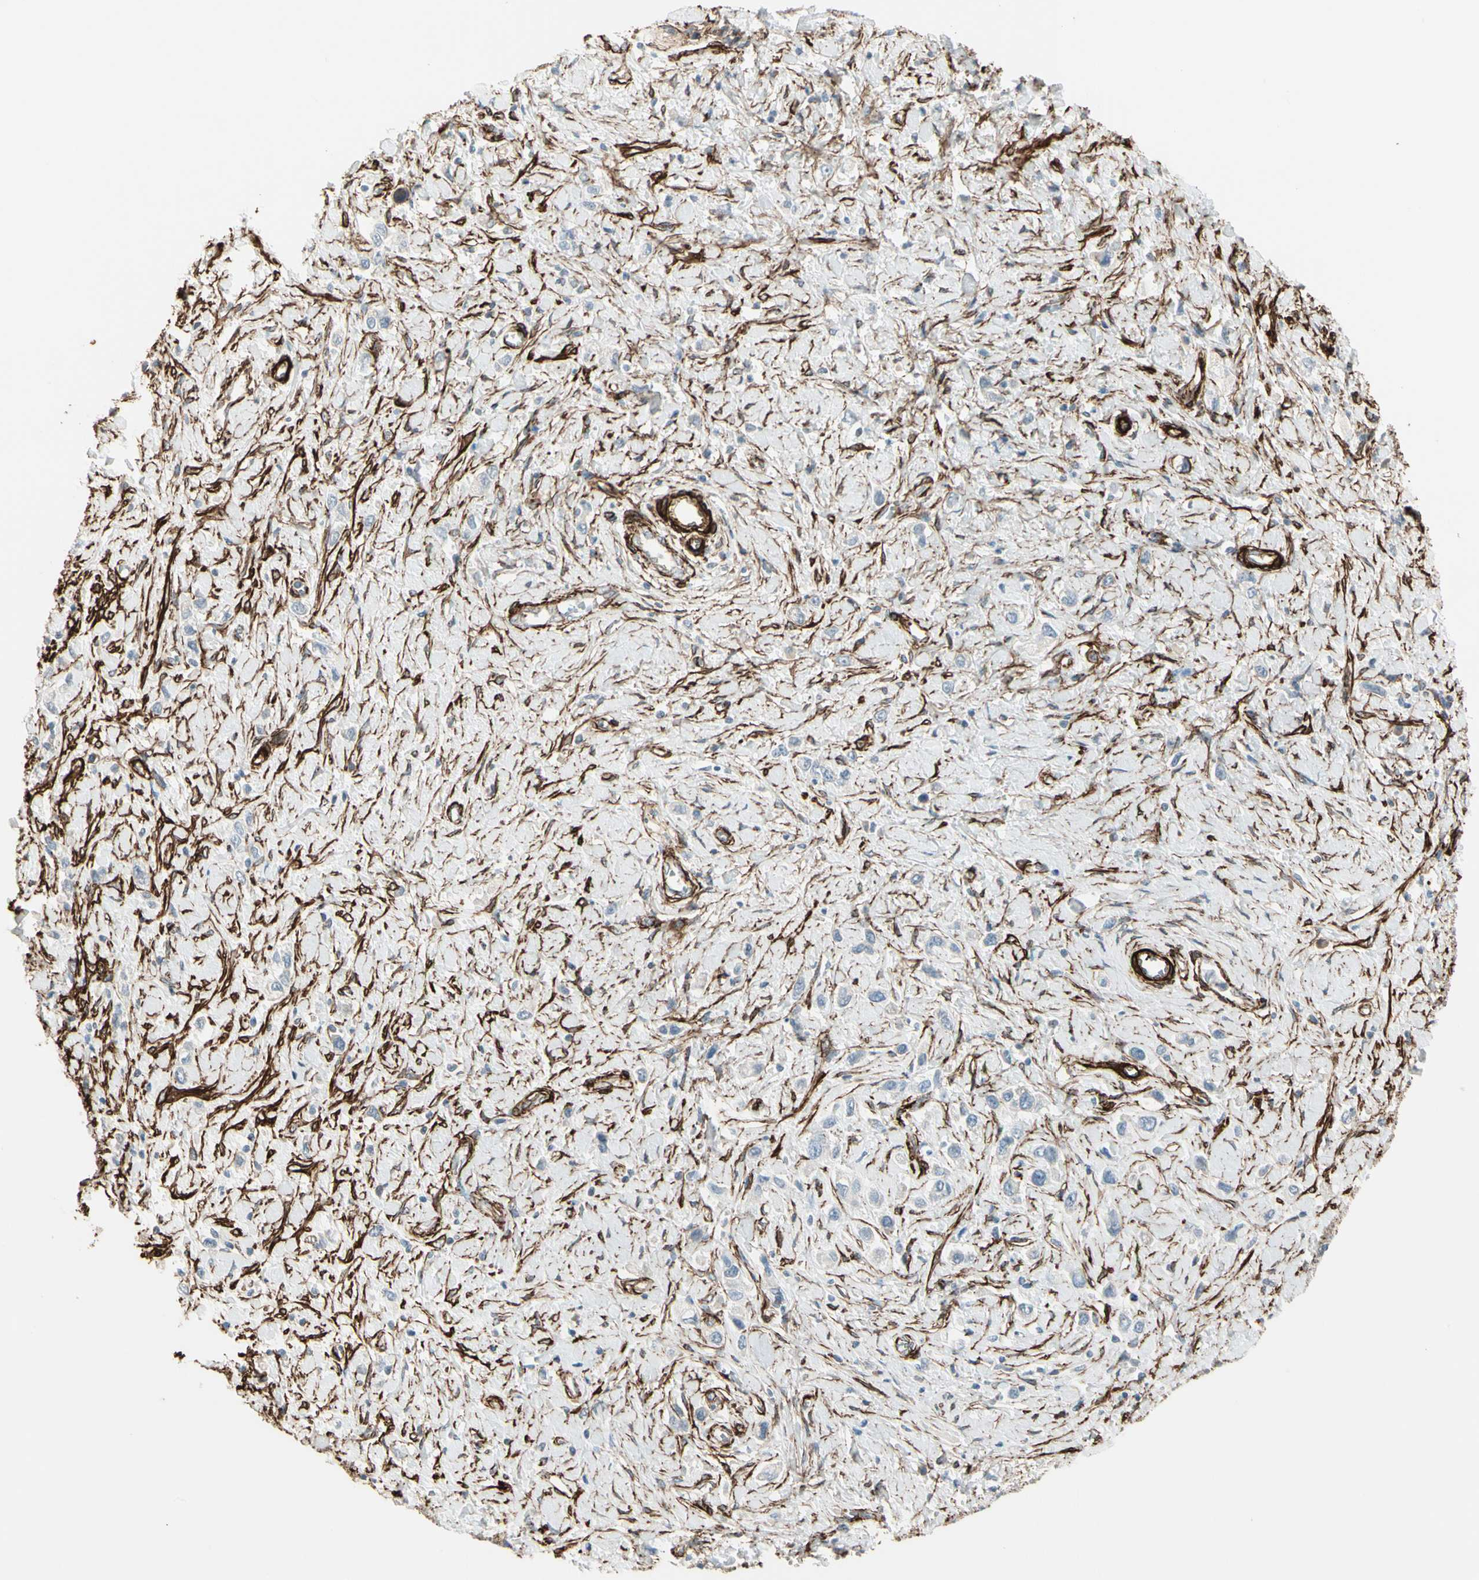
{"staining": {"intensity": "negative", "quantity": "none", "location": "none"}, "tissue": "stomach cancer", "cell_type": "Tumor cells", "image_type": "cancer", "snomed": [{"axis": "morphology", "description": "Normal tissue, NOS"}, {"axis": "morphology", "description": "Adenocarcinoma, NOS"}, {"axis": "topography", "description": "Stomach, upper"}, {"axis": "topography", "description": "Stomach"}], "caption": "Tumor cells are negative for protein expression in human stomach adenocarcinoma.", "gene": "CALD1", "patient": {"sex": "female", "age": 65}}